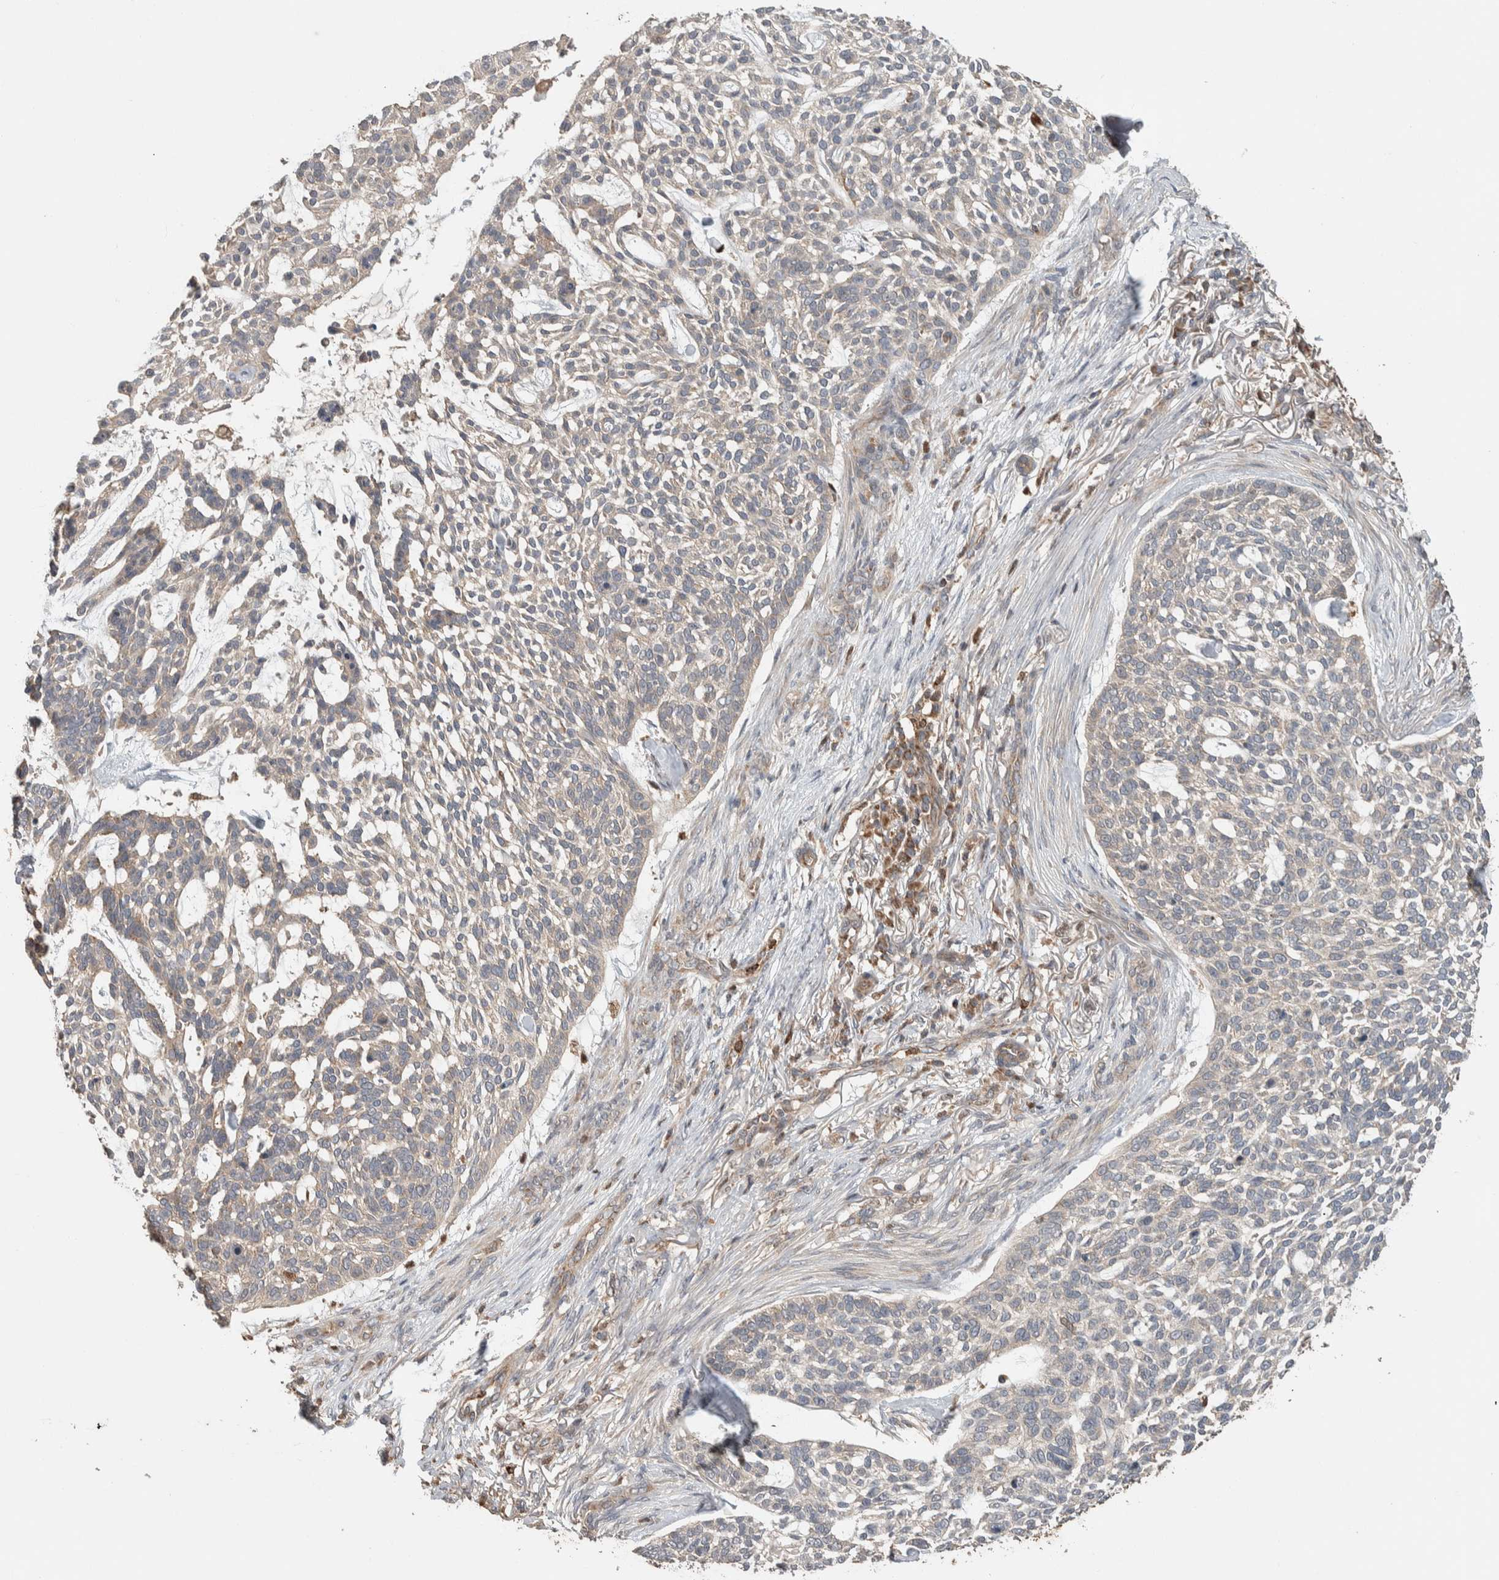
{"staining": {"intensity": "weak", "quantity": "<25%", "location": "cytoplasmic/membranous"}, "tissue": "skin cancer", "cell_type": "Tumor cells", "image_type": "cancer", "snomed": [{"axis": "morphology", "description": "Basal cell carcinoma"}, {"axis": "topography", "description": "Skin"}], "caption": "DAB (3,3'-diaminobenzidine) immunohistochemical staining of human basal cell carcinoma (skin) exhibits no significant positivity in tumor cells. The staining is performed using DAB brown chromogen with nuclei counter-stained in using hematoxylin.", "gene": "VPS53", "patient": {"sex": "female", "age": 64}}